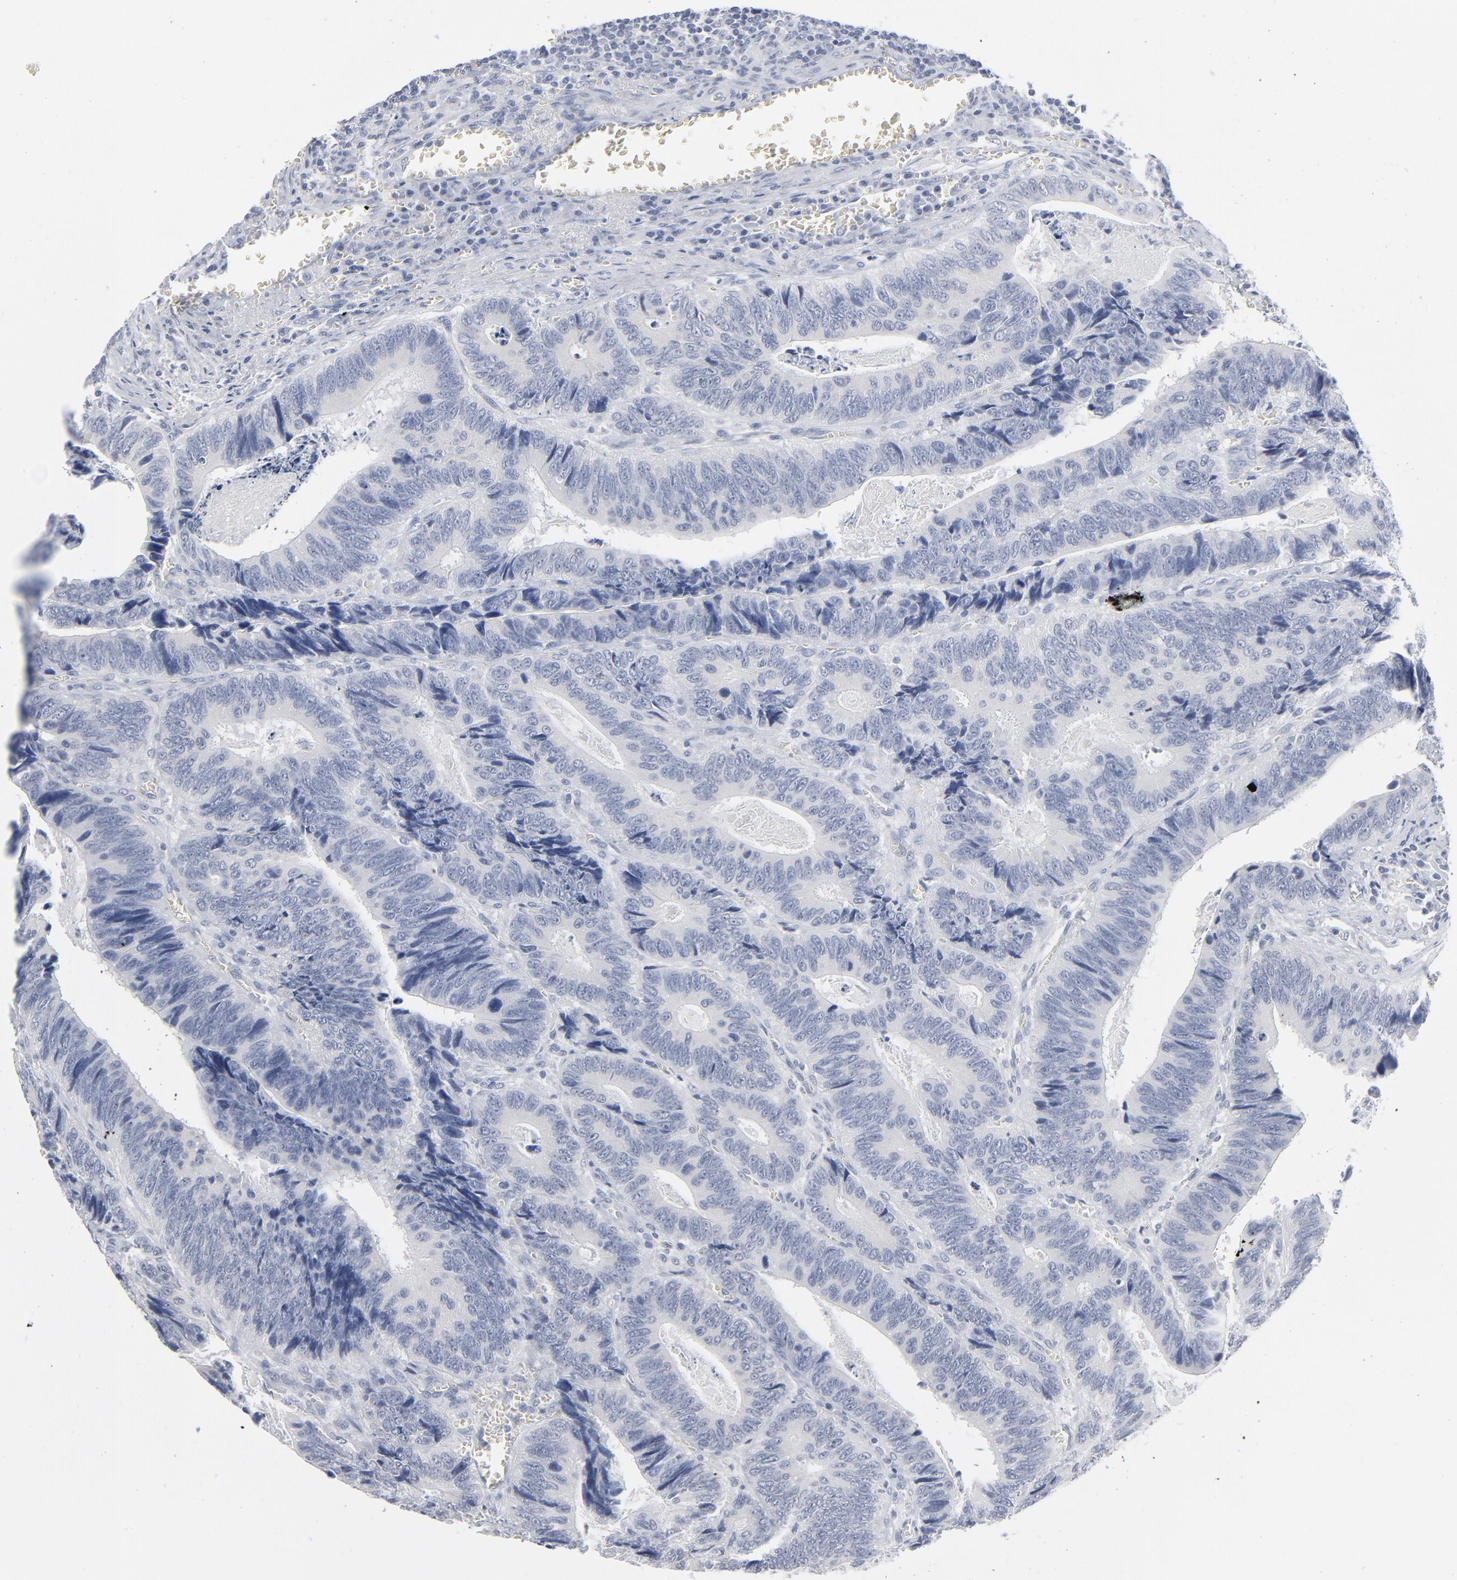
{"staining": {"intensity": "negative", "quantity": "none", "location": "none"}, "tissue": "colorectal cancer", "cell_type": "Tumor cells", "image_type": "cancer", "snomed": [{"axis": "morphology", "description": "Adenocarcinoma, NOS"}, {"axis": "topography", "description": "Colon"}], "caption": "This is an immunohistochemistry micrograph of colorectal adenocarcinoma. There is no staining in tumor cells.", "gene": "PAGE1", "patient": {"sex": "male", "age": 72}}